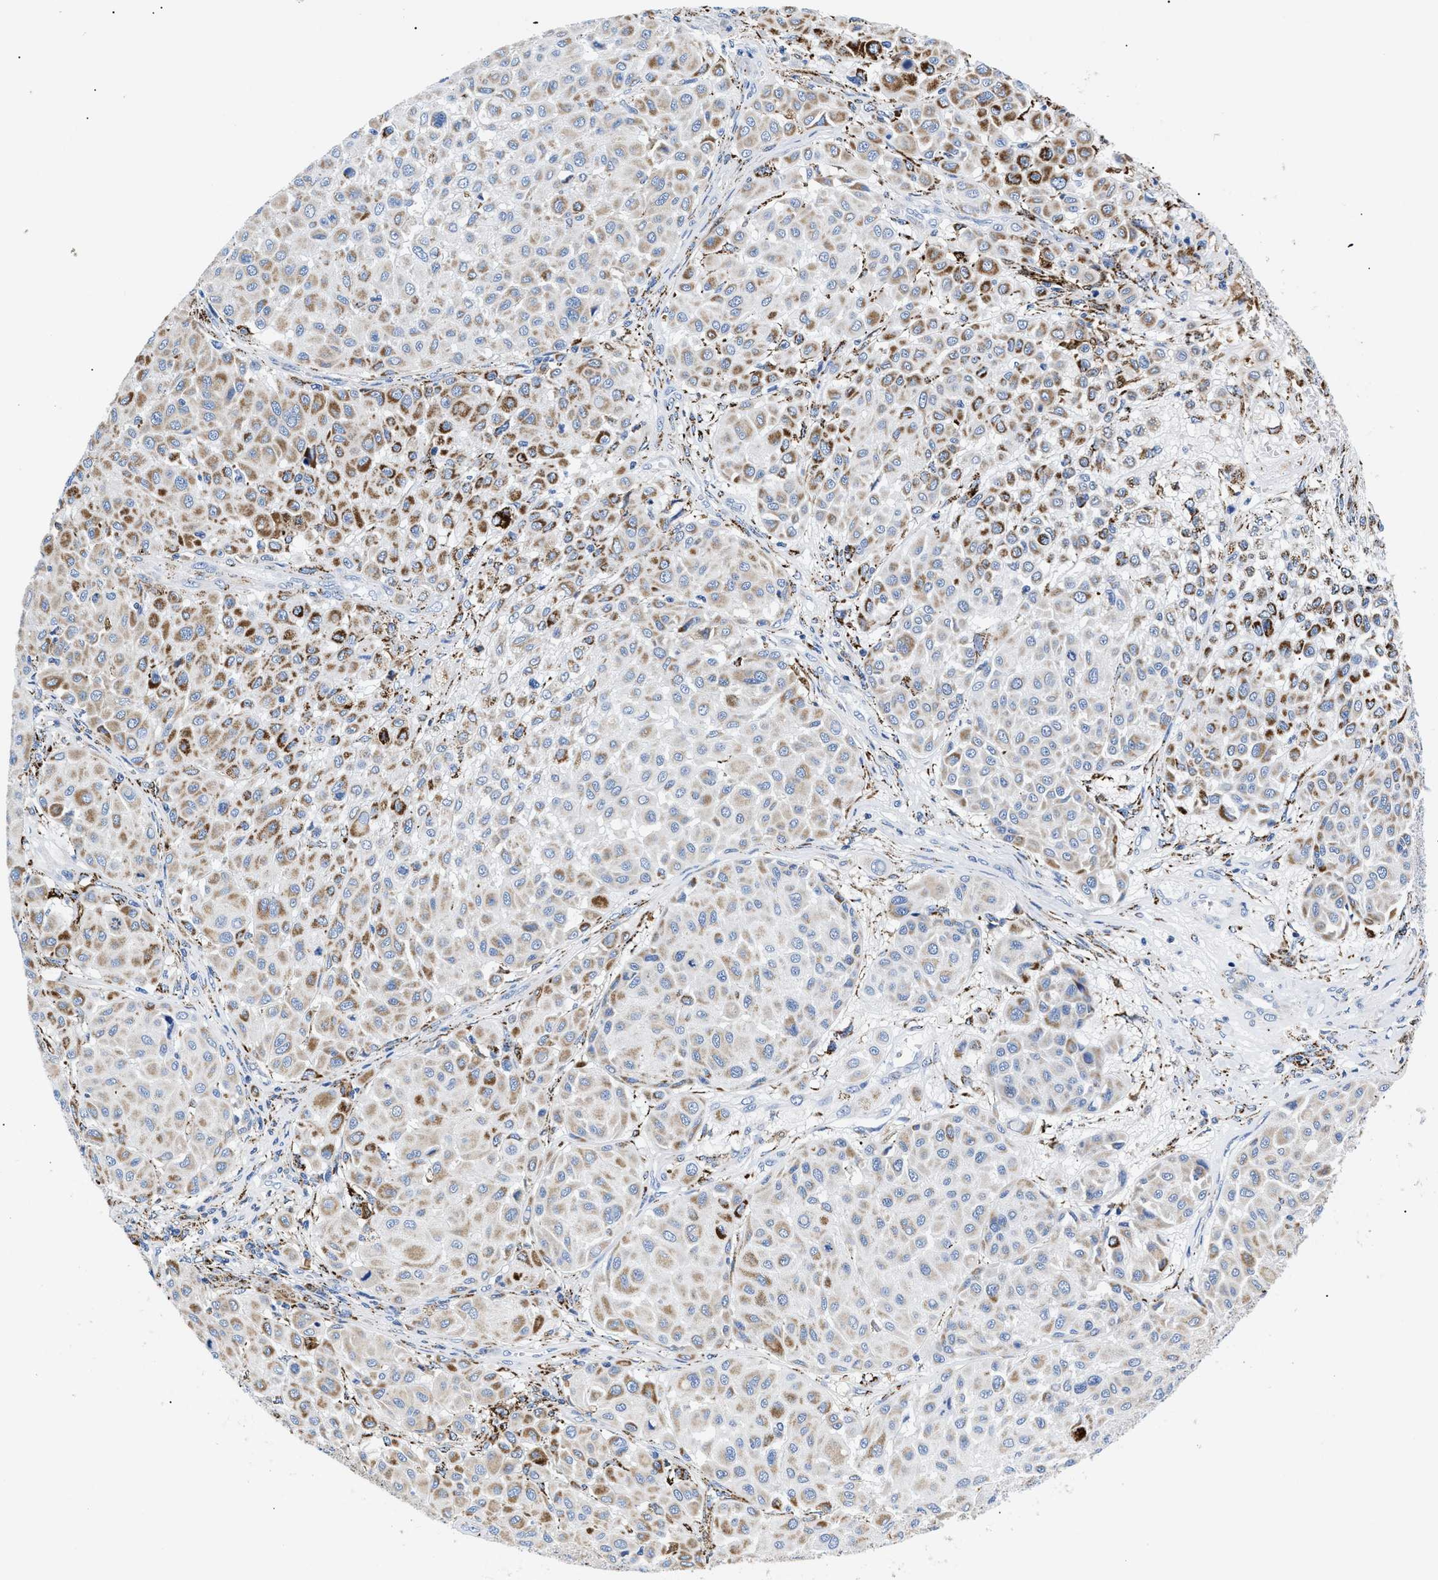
{"staining": {"intensity": "negative", "quantity": "none", "location": "none"}, "tissue": "melanoma", "cell_type": "Tumor cells", "image_type": "cancer", "snomed": [{"axis": "morphology", "description": "Malignant melanoma, Metastatic site"}, {"axis": "topography", "description": "Soft tissue"}], "caption": "There is no significant staining in tumor cells of melanoma. (Brightfield microscopy of DAB immunohistochemistry (IHC) at high magnification).", "gene": "GPR149", "patient": {"sex": "male", "age": 41}}